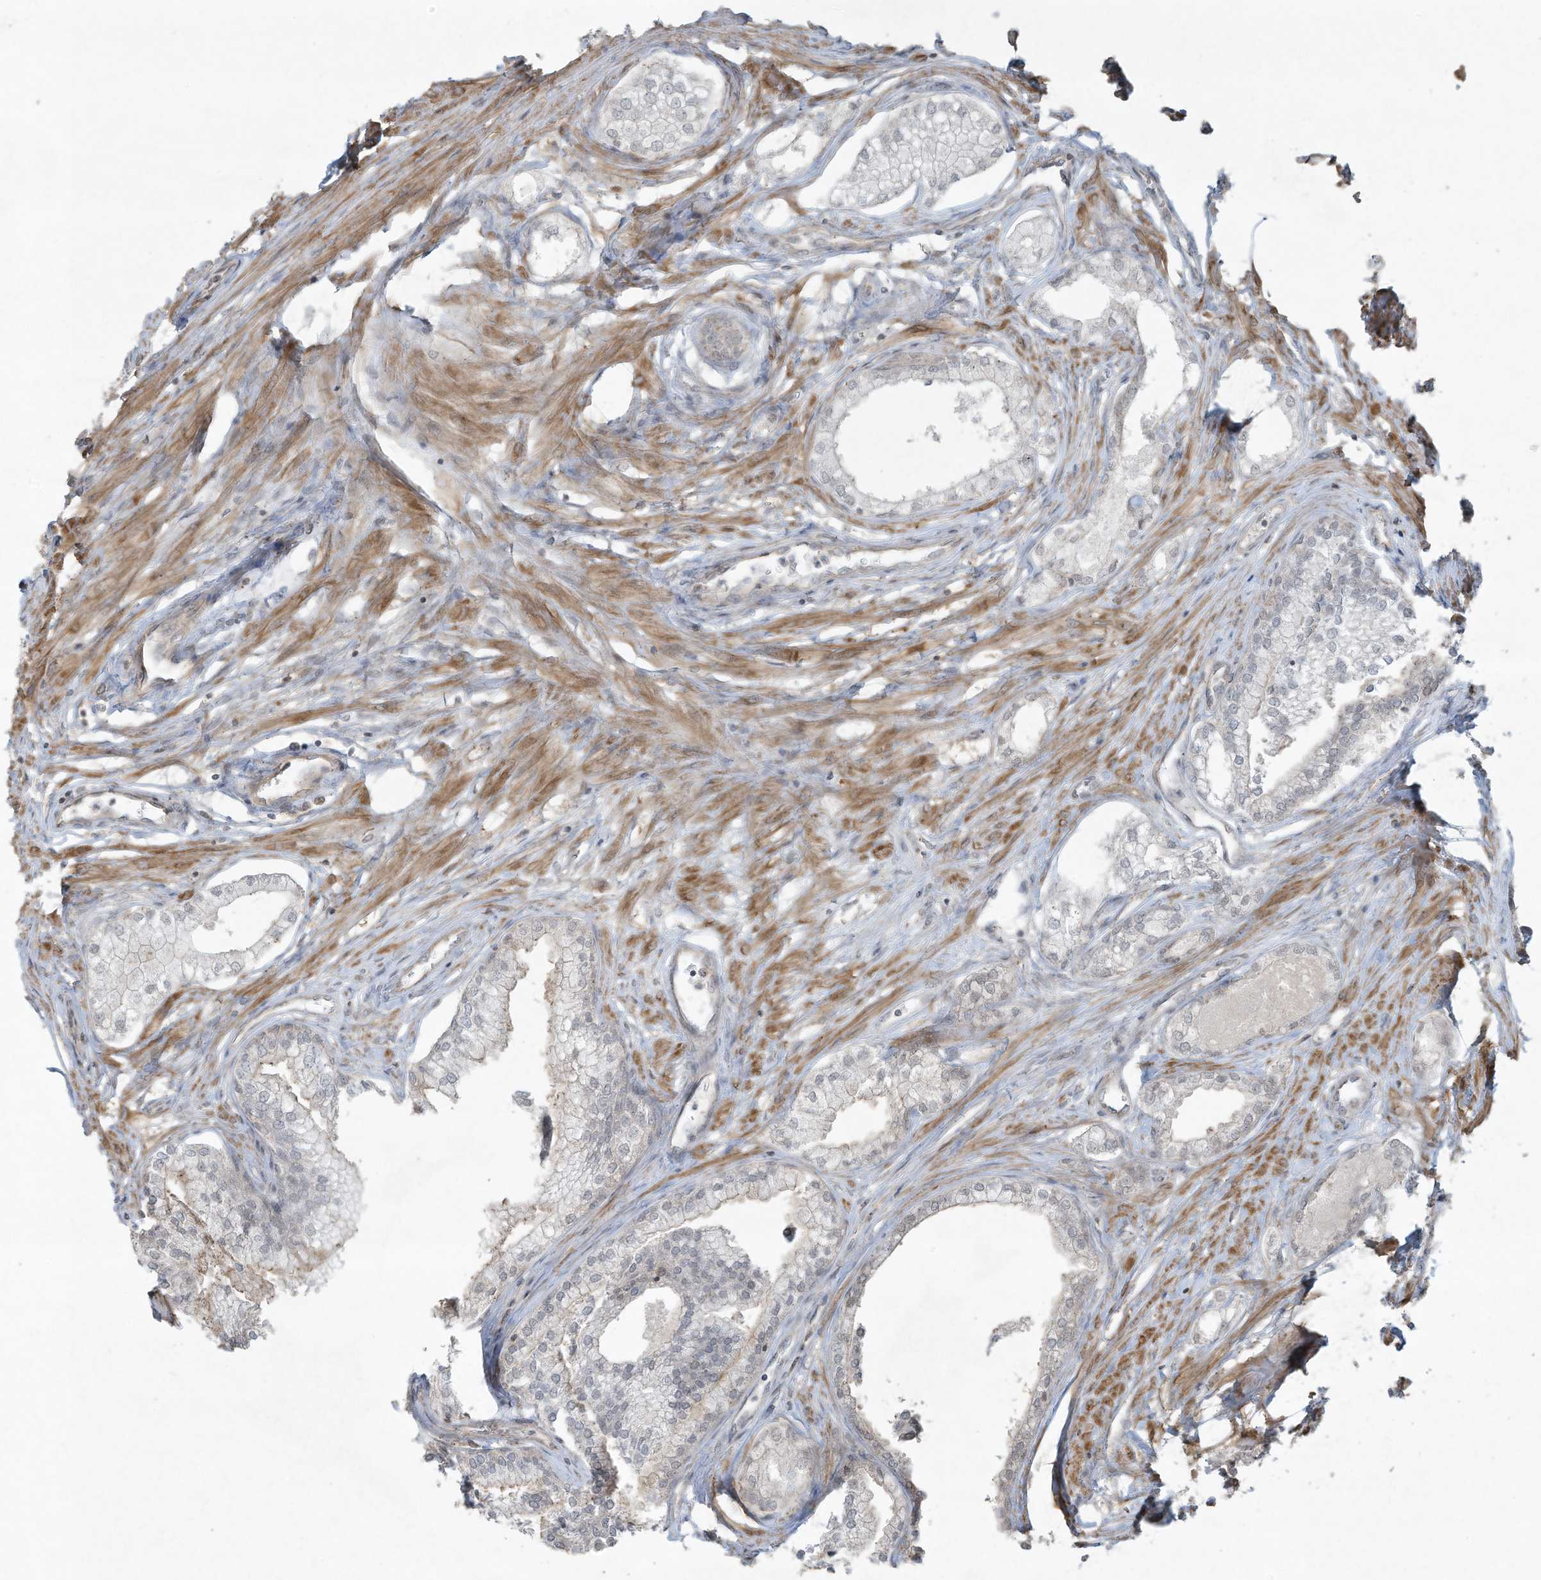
{"staining": {"intensity": "weak", "quantity": "<25%", "location": "cytoplasmic/membranous"}, "tissue": "prostate", "cell_type": "Glandular cells", "image_type": "normal", "snomed": [{"axis": "morphology", "description": "Normal tissue, NOS"}, {"axis": "morphology", "description": "Urothelial carcinoma, Low grade"}, {"axis": "topography", "description": "Urinary bladder"}, {"axis": "topography", "description": "Prostate"}], "caption": "Immunohistochemistry (IHC) image of unremarkable prostate: prostate stained with DAB (3,3'-diaminobenzidine) exhibits no significant protein staining in glandular cells.", "gene": "ZNF263", "patient": {"sex": "male", "age": 60}}